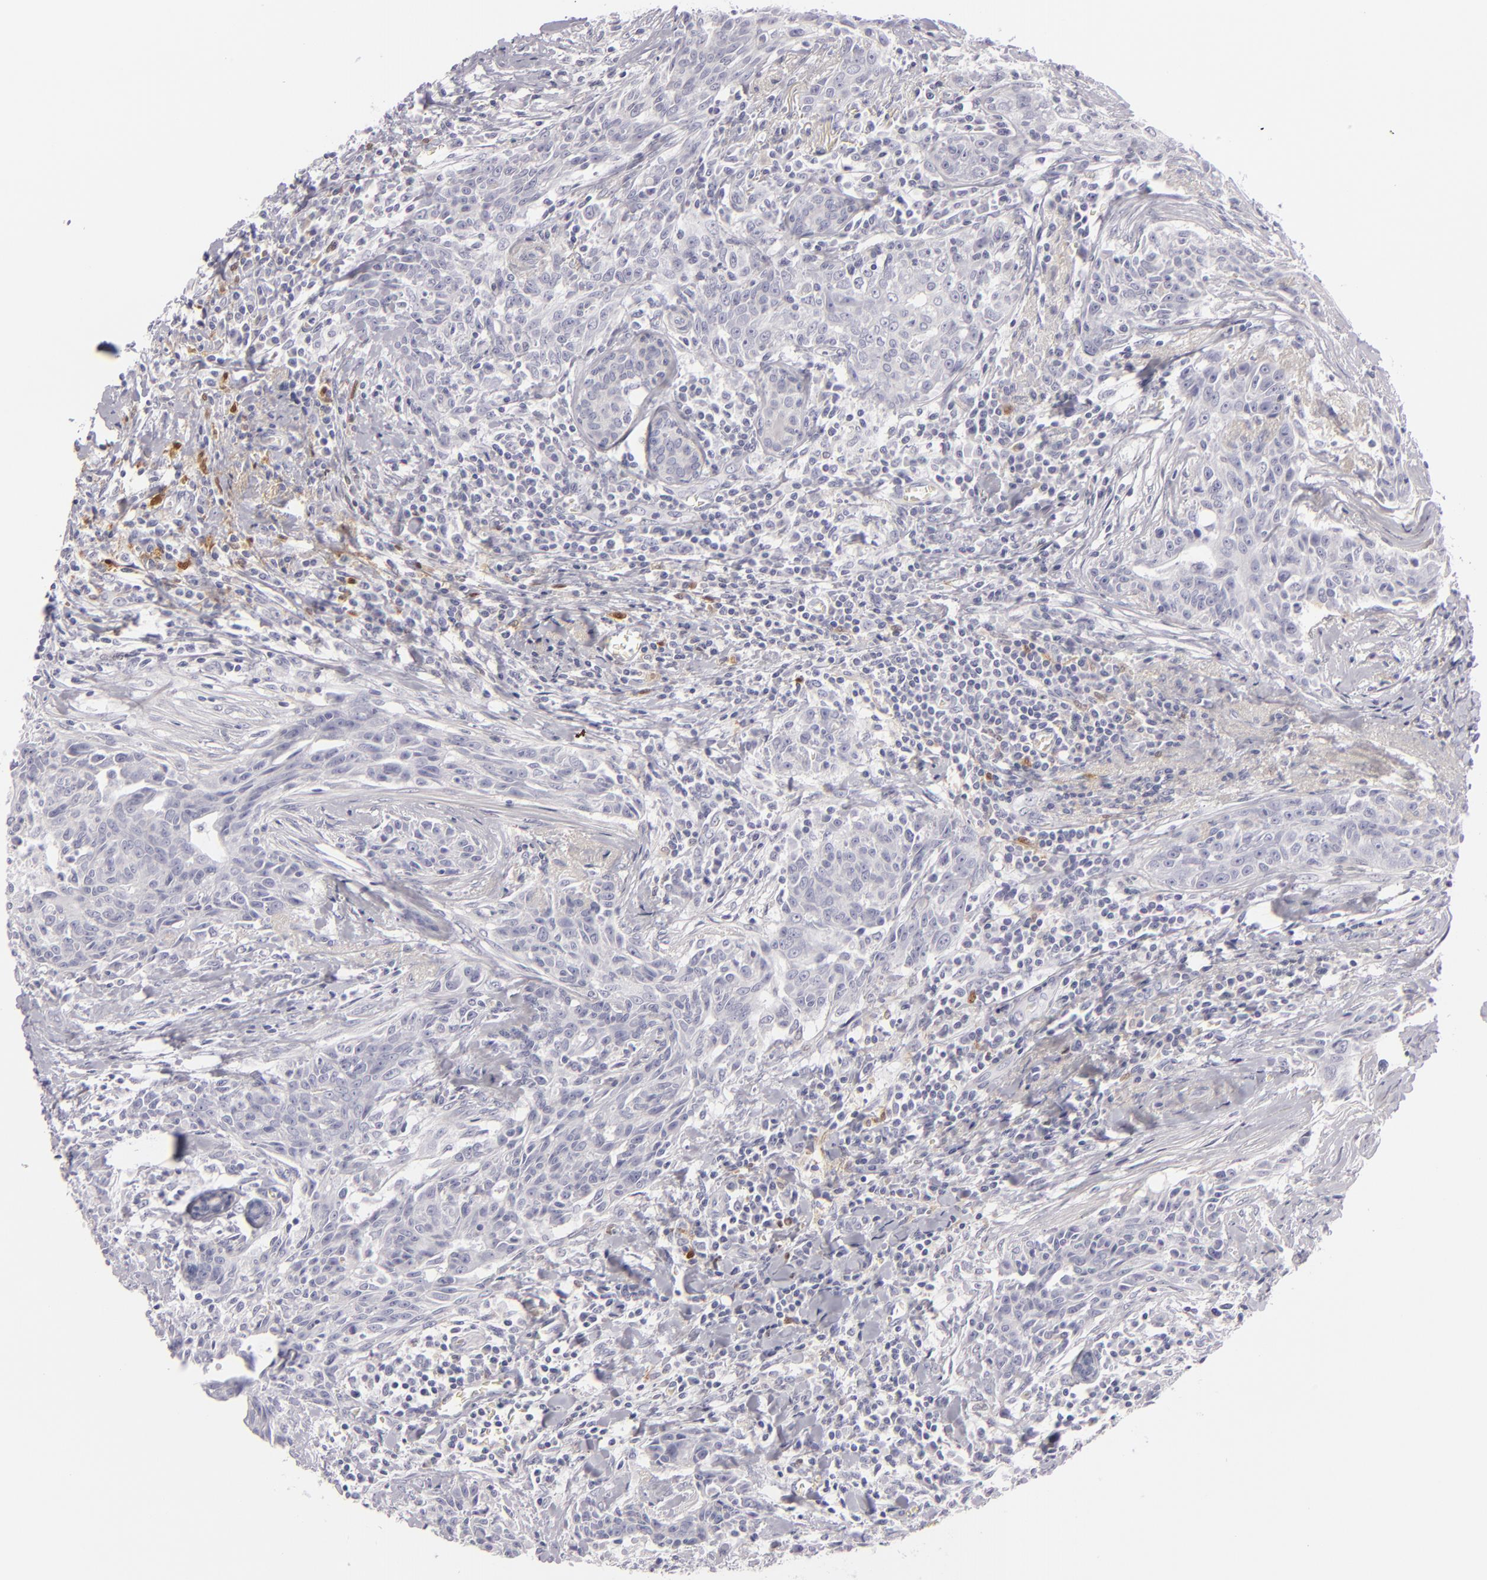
{"staining": {"intensity": "negative", "quantity": "none", "location": "none"}, "tissue": "breast cancer", "cell_type": "Tumor cells", "image_type": "cancer", "snomed": [{"axis": "morphology", "description": "Duct carcinoma"}, {"axis": "topography", "description": "Breast"}], "caption": "A photomicrograph of breast cancer stained for a protein exhibits no brown staining in tumor cells.", "gene": "F13A1", "patient": {"sex": "female", "age": 50}}